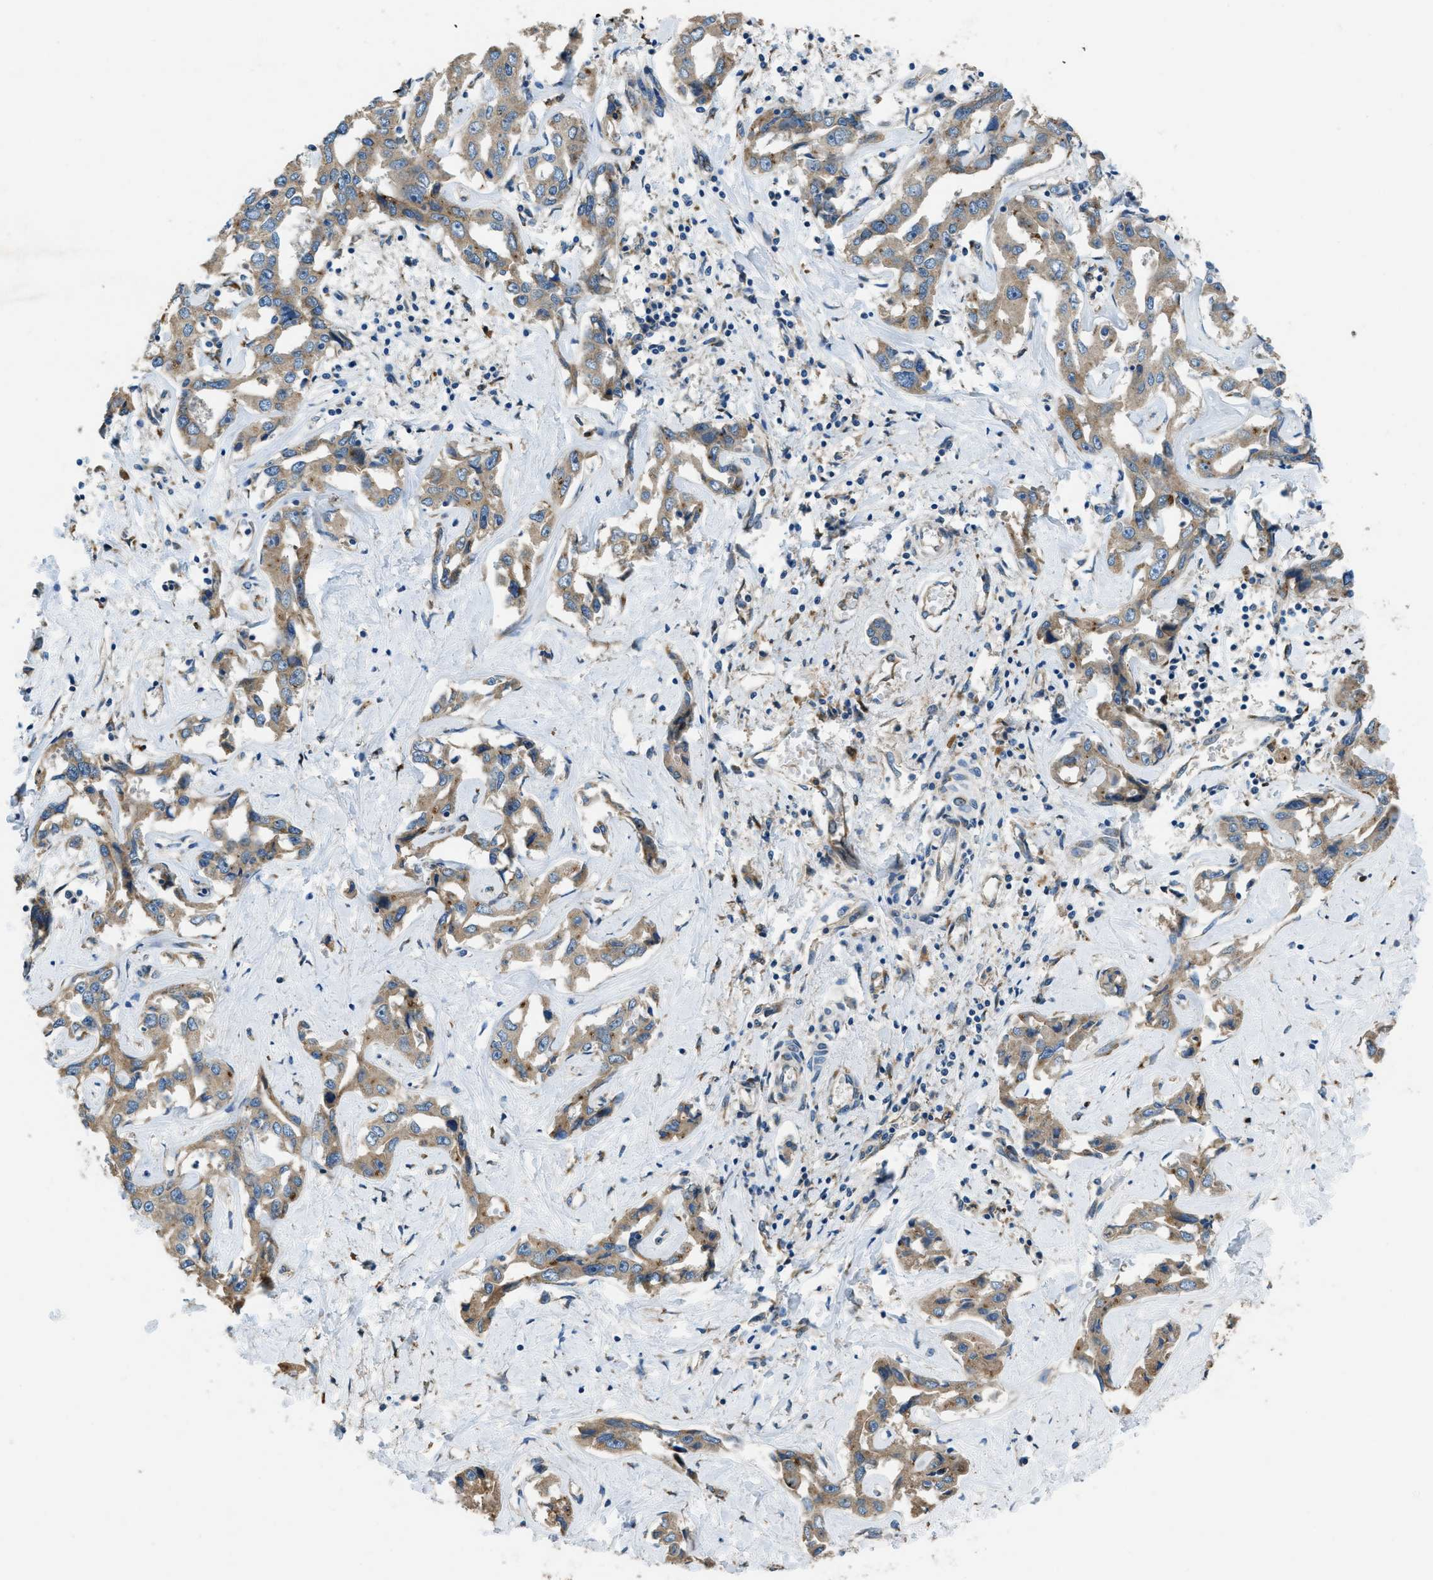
{"staining": {"intensity": "moderate", "quantity": "25%-75%", "location": "cytoplasmic/membranous"}, "tissue": "liver cancer", "cell_type": "Tumor cells", "image_type": "cancer", "snomed": [{"axis": "morphology", "description": "Cholangiocarcinoma"}, {"axis": "topography", "description": "Liver"}], "caption": "A photomicrograph of human liver cancer stained for a protein demonstrates moderate cytoplasmic/membranous brown staining in tumor cells.", "gene": "GIMAP8", "patient": {"sex": "male", "age": 59}}